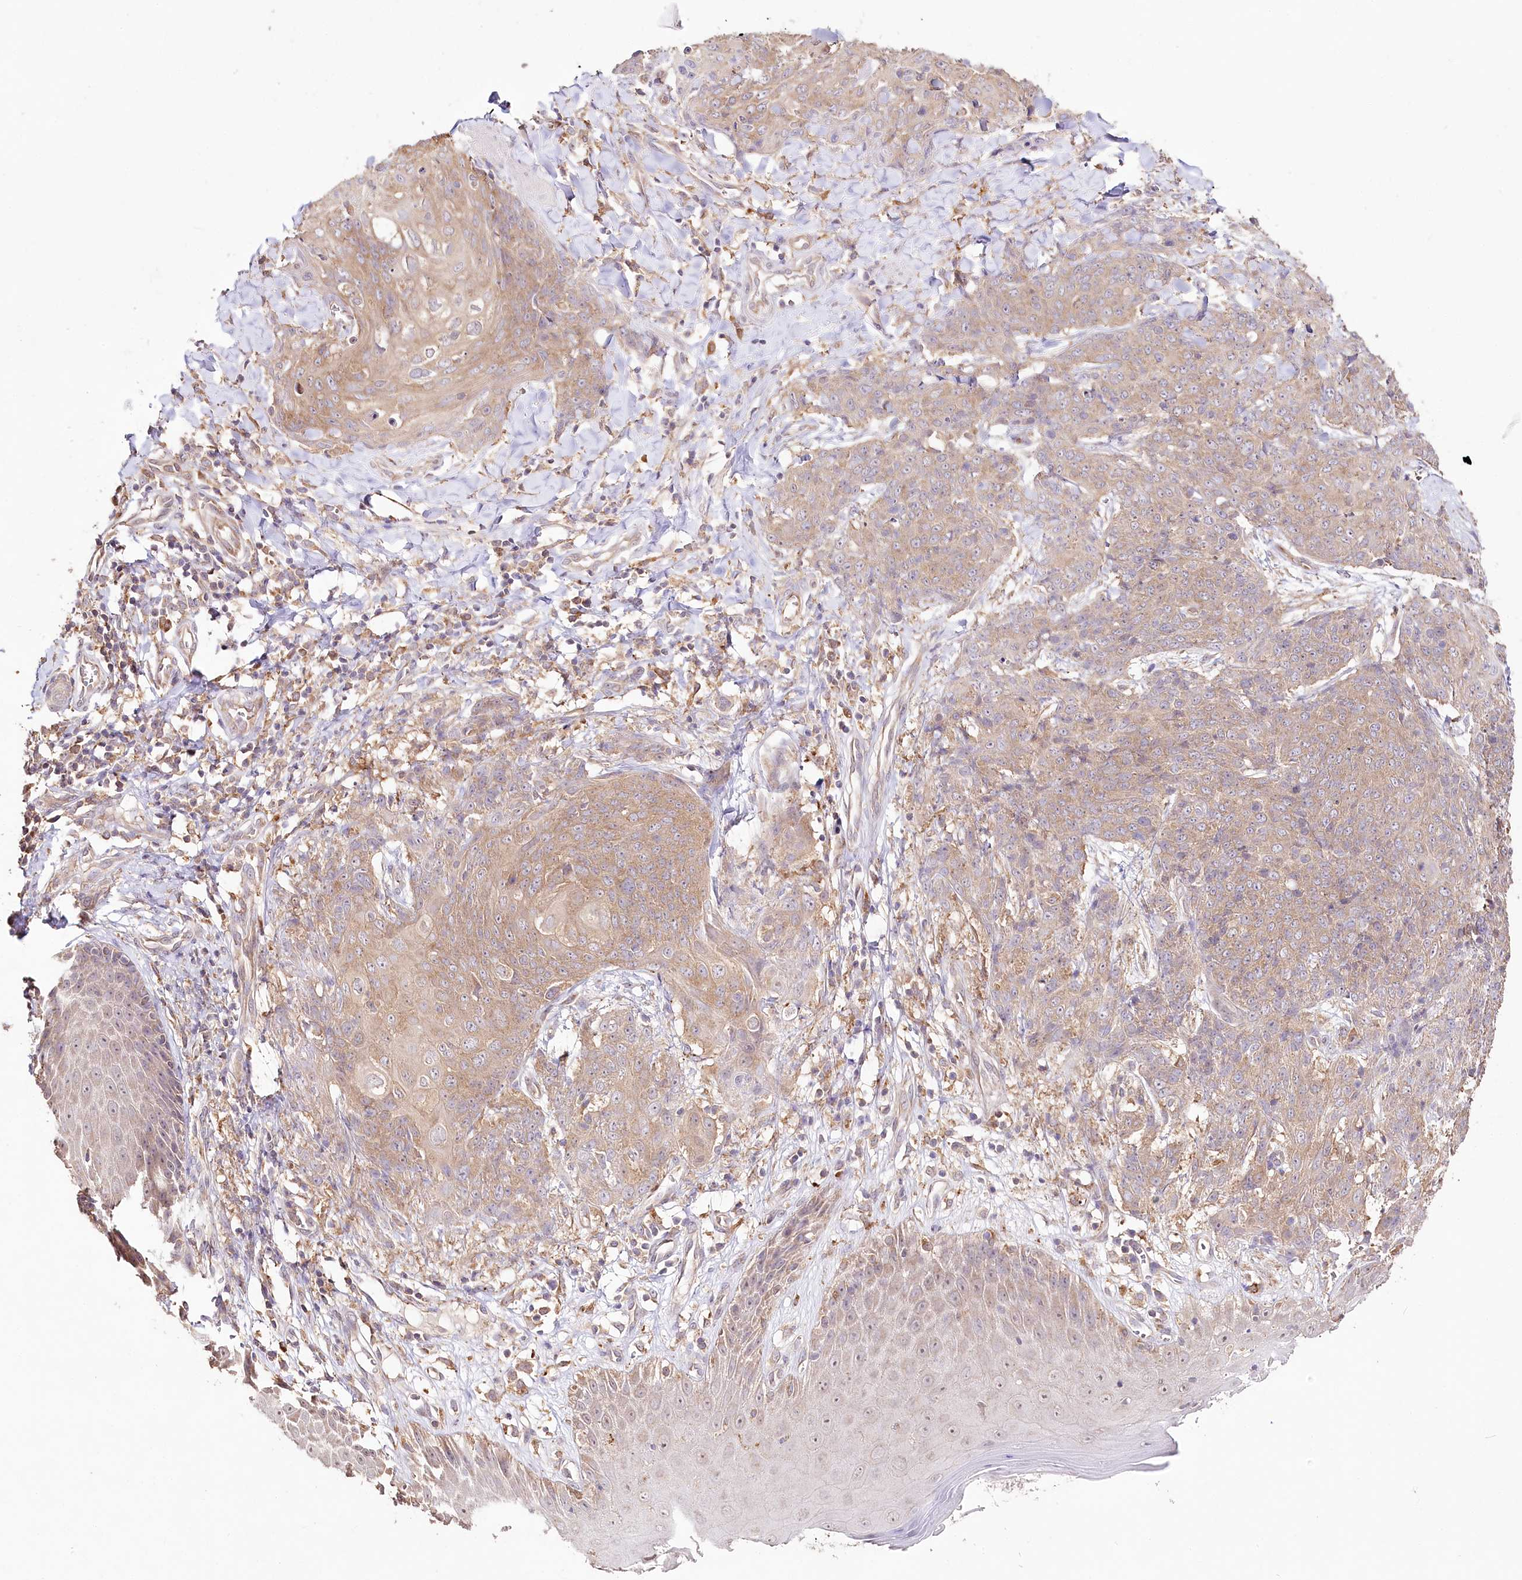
{"staining": {"intensity": "moderate", "quantity": ">75%", "location": "cytoplasmic/membranous"}, "tissue": "skin cancer", "cell_type": "Tumor cells", "image_type": "cancer", "snomed": [{"axis": "morphology", "description": "Squamous cell carcinoma, NOS"}, {"axis": "topography", "description": "Skin"}, {"axis": "topography", "description": "Vulva"}], "caption": "Immunohistochemical staining of skin squamous cell carcinoma demonstrates moderate cytoplasmic/membranous protein staining in about >75% of tumor cells.", "gene": "DMXL1", "patient": {"sex": "female", "age": 85}}